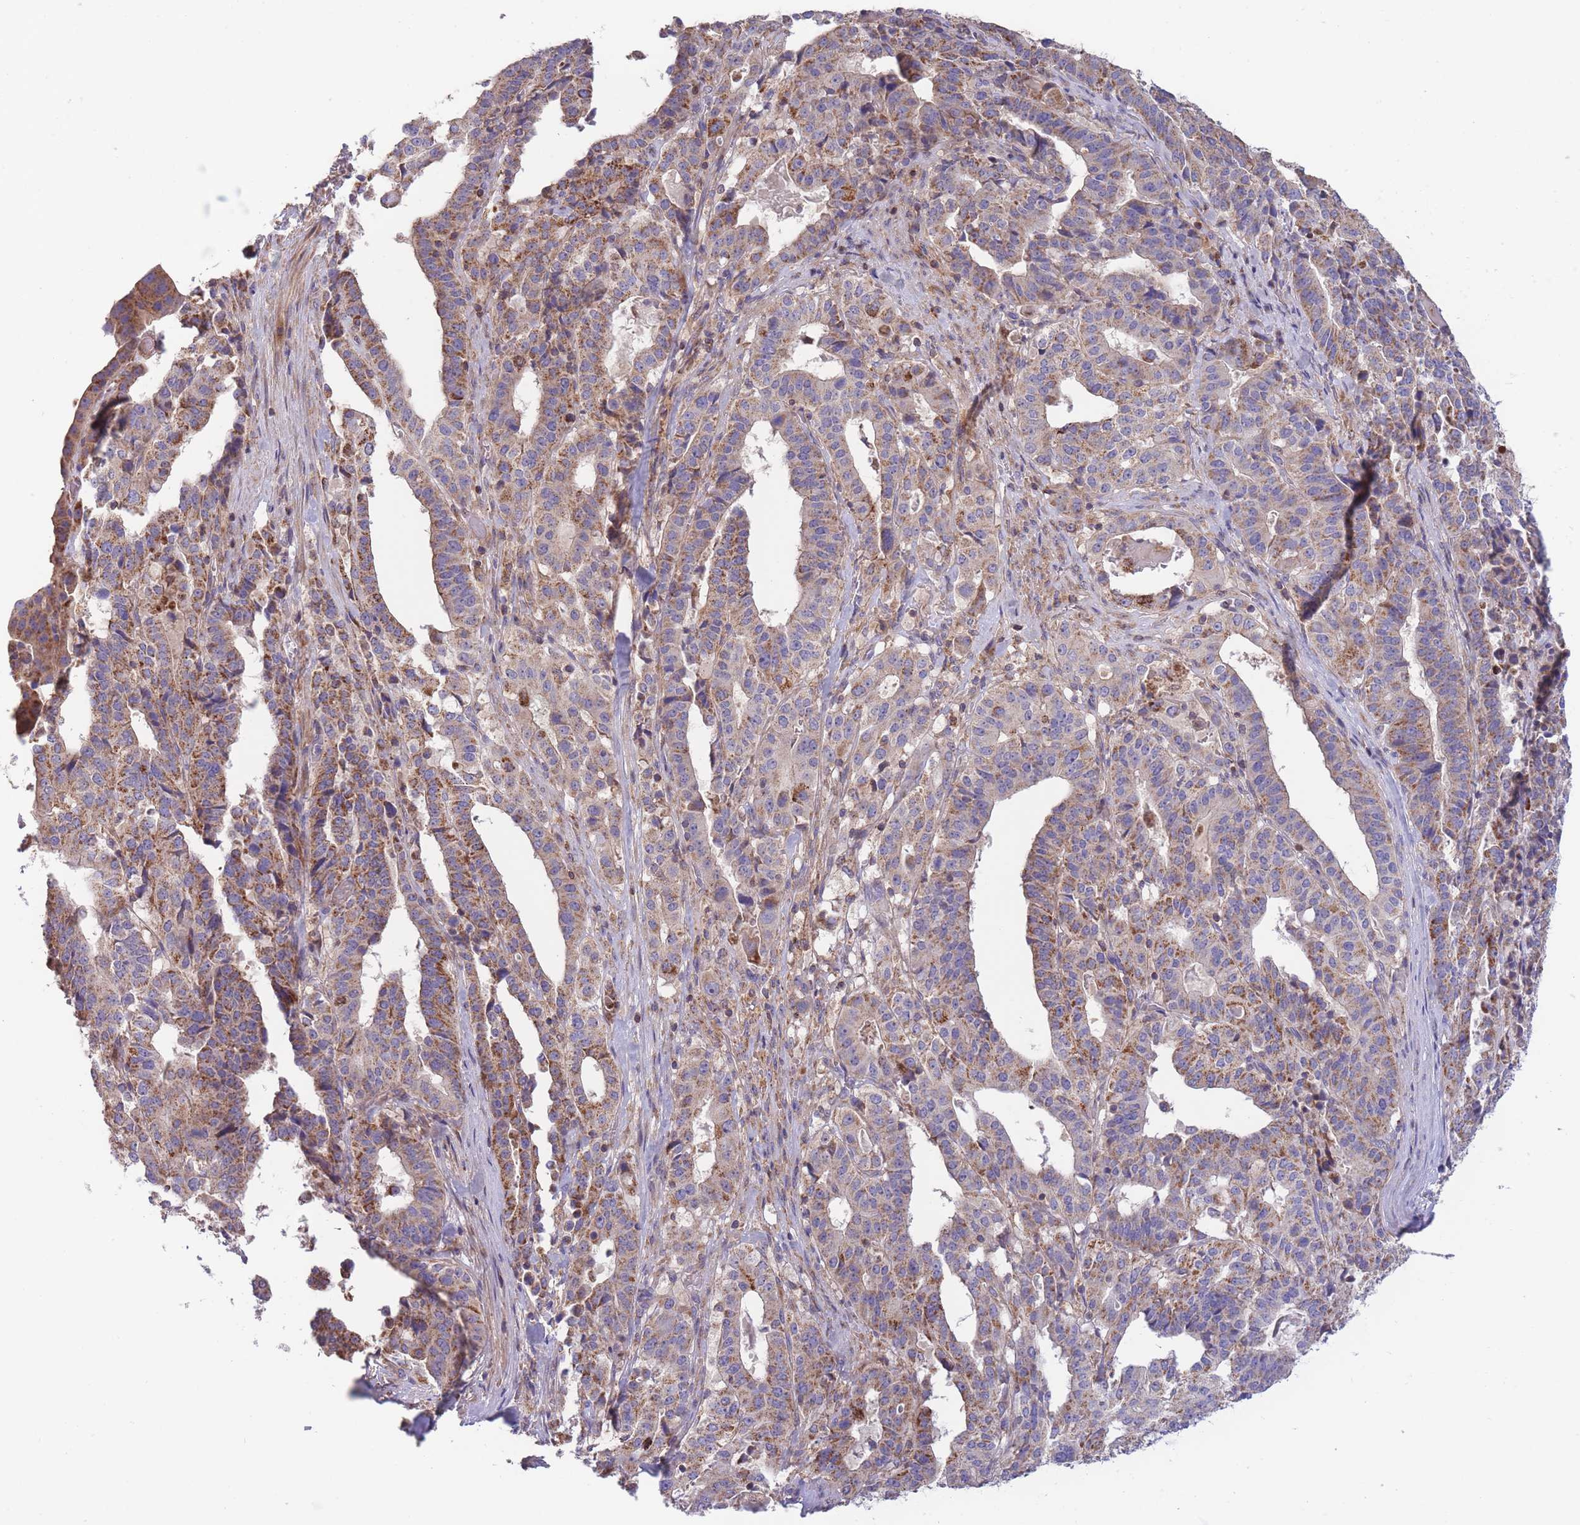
{"staining": {"intensity": "moderate", "quantity": ">75%", "location": "cytoplasmic/membranous"}, "tissue": "stomach cancer", "cell_type": "Tumor cells", "image_type": "cancer", "snomed": [{"axis": "morphology", "description": "Adenocarcinoma, NOS"}, {"axis": "topography", "description": "Stomach"}], "caption": "Stomach cancer stained with a brown dye shows moderate cytoplasmic/membranous positive expression in about >75% of tumor cells.", "gene": "SLC25A42", "patient": {"sex": "male", "age": 48}}